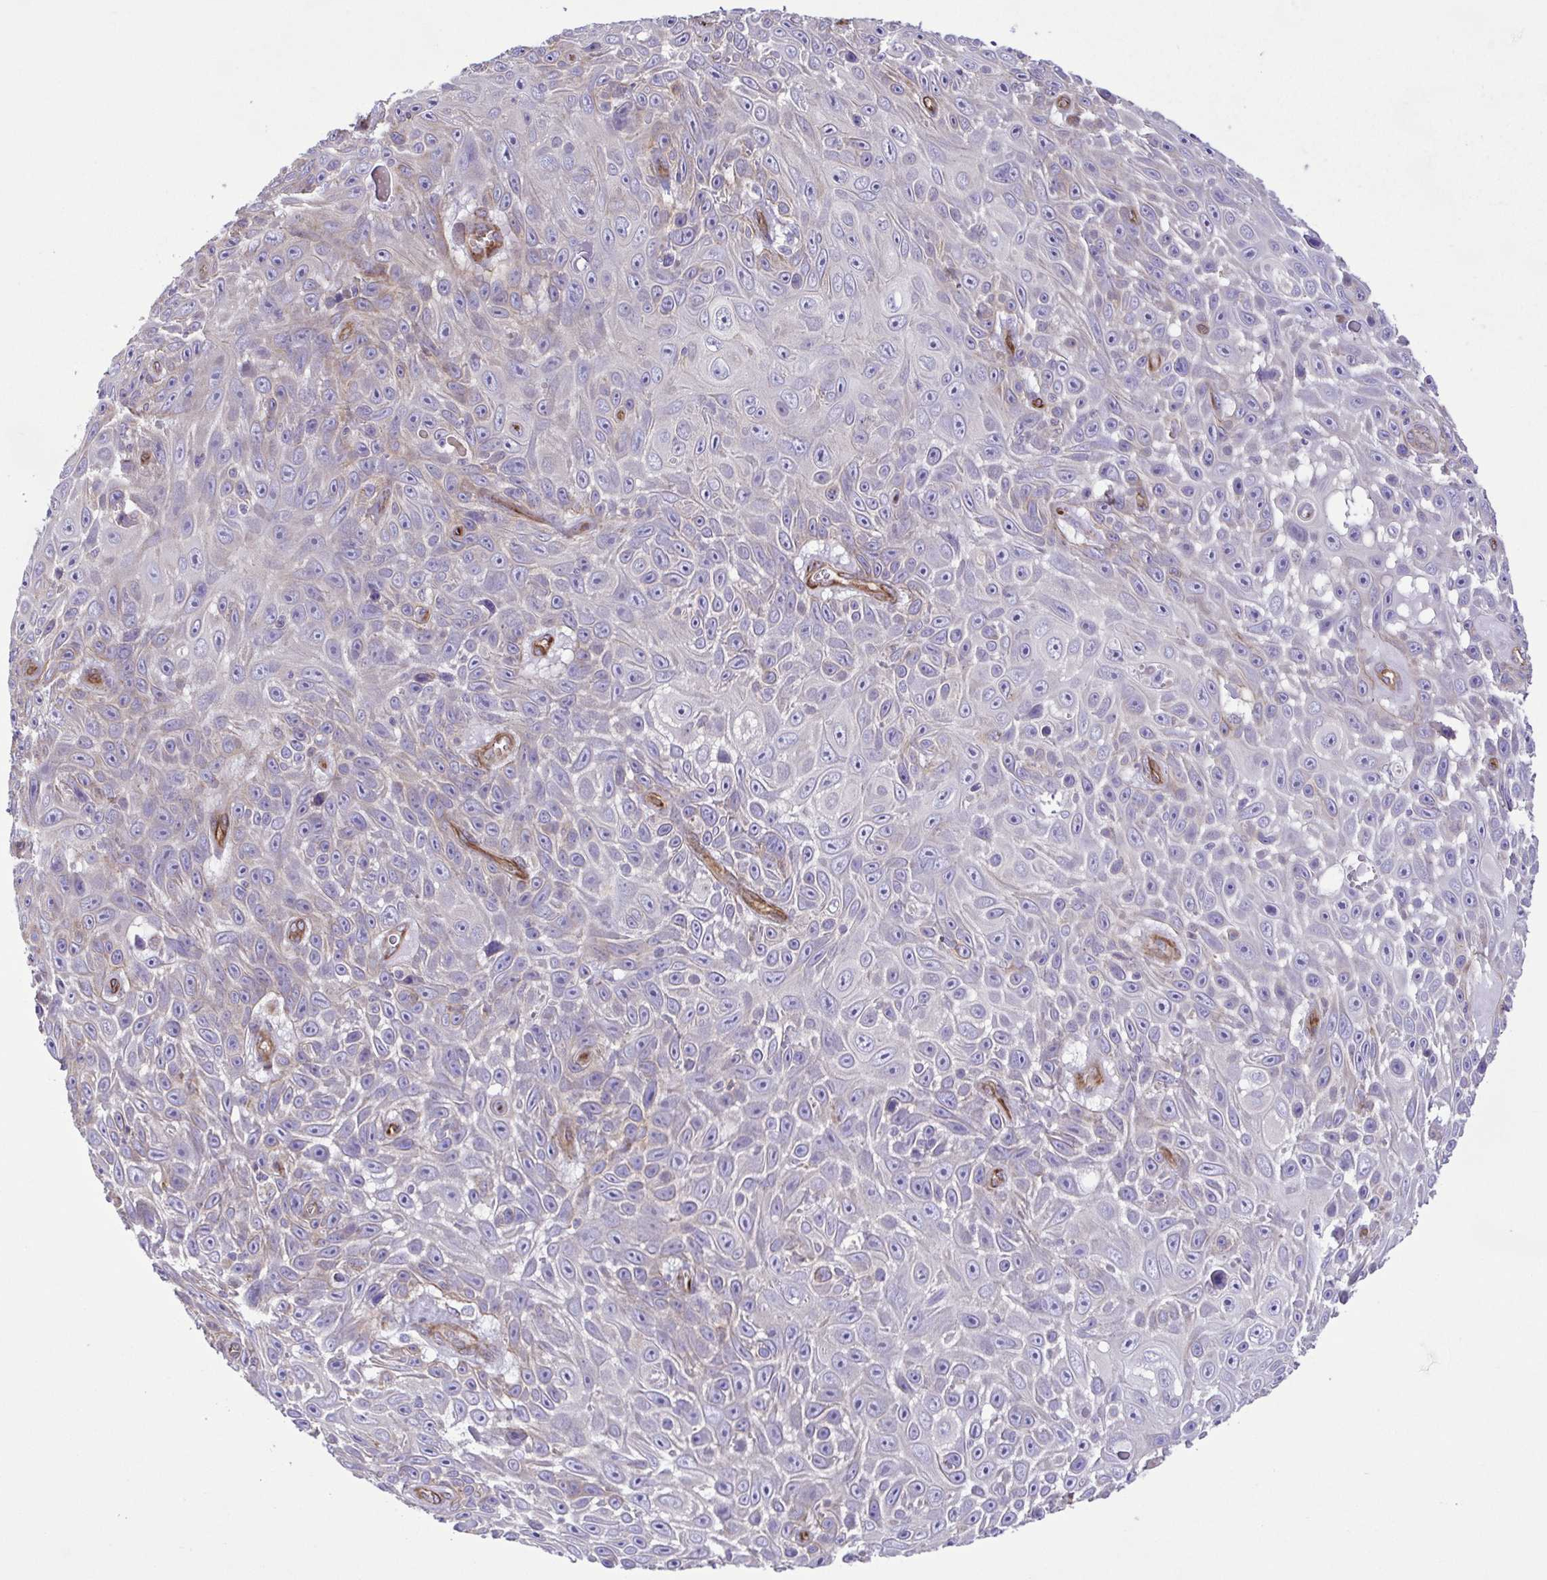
{"staining": {"intensity": "negative", "quantity": "none", "location": "none"}, "tissue": "skin cancer", "cell_type": "Tumor cells", "image_type": "cancer", "snomed": [{"axis": "morphology", "description": "Squamous cell carcinoma, NOS"}, {"axis": "topography", "description": "Skin"}], "caption": "A micrograph of human skin squamous cell carcinoma is negative for staining in tumor cells.", "gene": "FLT1", "patient": {"sex": "male", "age": 82}}